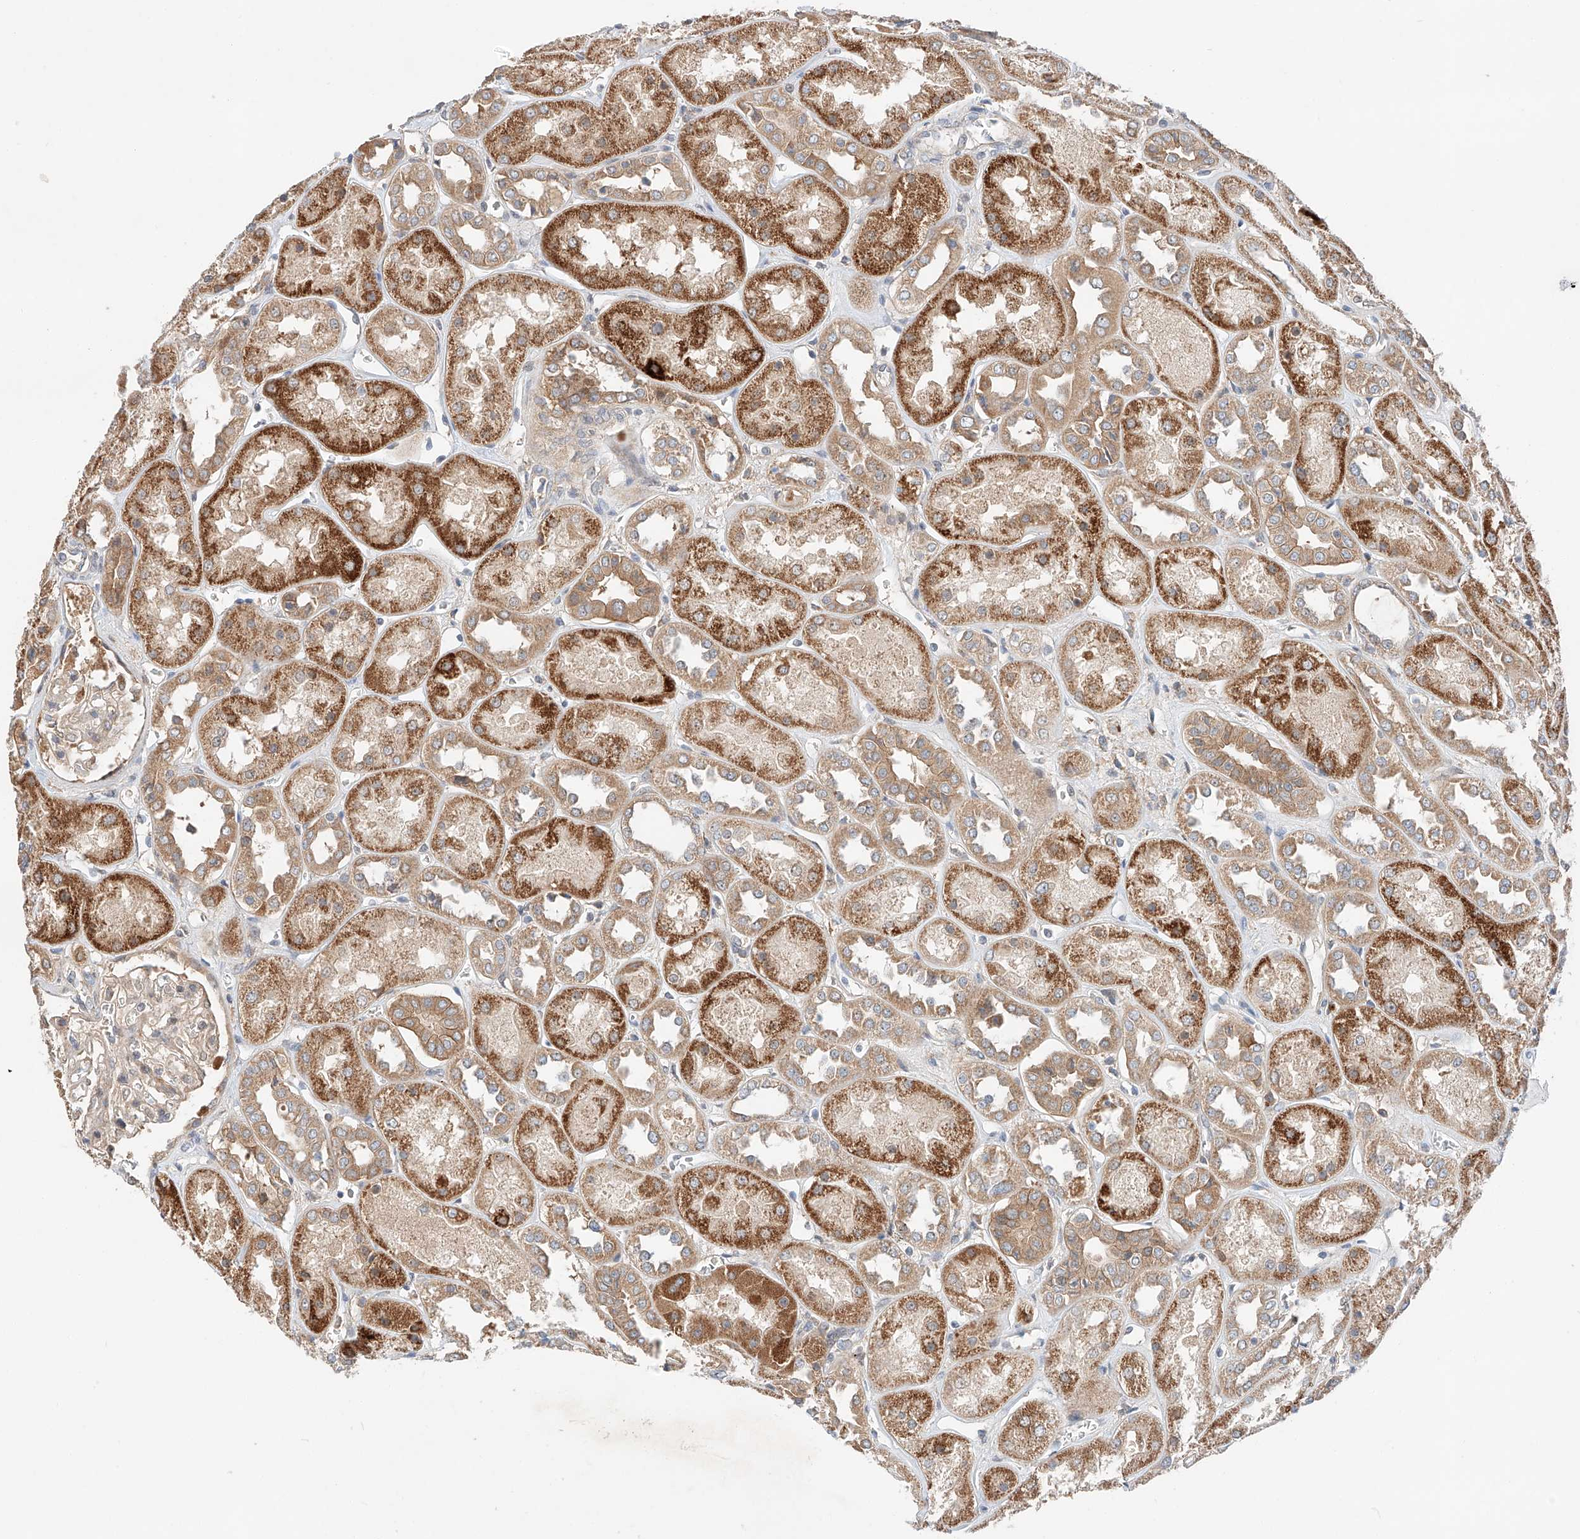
{"staining": {"intensity": "moderate", "quantity": "25%-75%", "location": "cytoplasmic/membranous"}, "tissue": "kidney", "cell_type": "Cells in glomeruli", "image_type": "normal", "snomed": [{"axis": "morphology", "description": "Normal tissue, NOS"}, {"axis": "topography", "description": "Kidney"}], "caption": "Benign kidney shows moderate cytoplasmic/membranous staining in about 25%-75% of cells in glomeruli (brown staining indicates protein expression, while blue staining denotes nuclei)..", "gene": "RUSC1", "patient": {"sex": "male", "age": 70}}